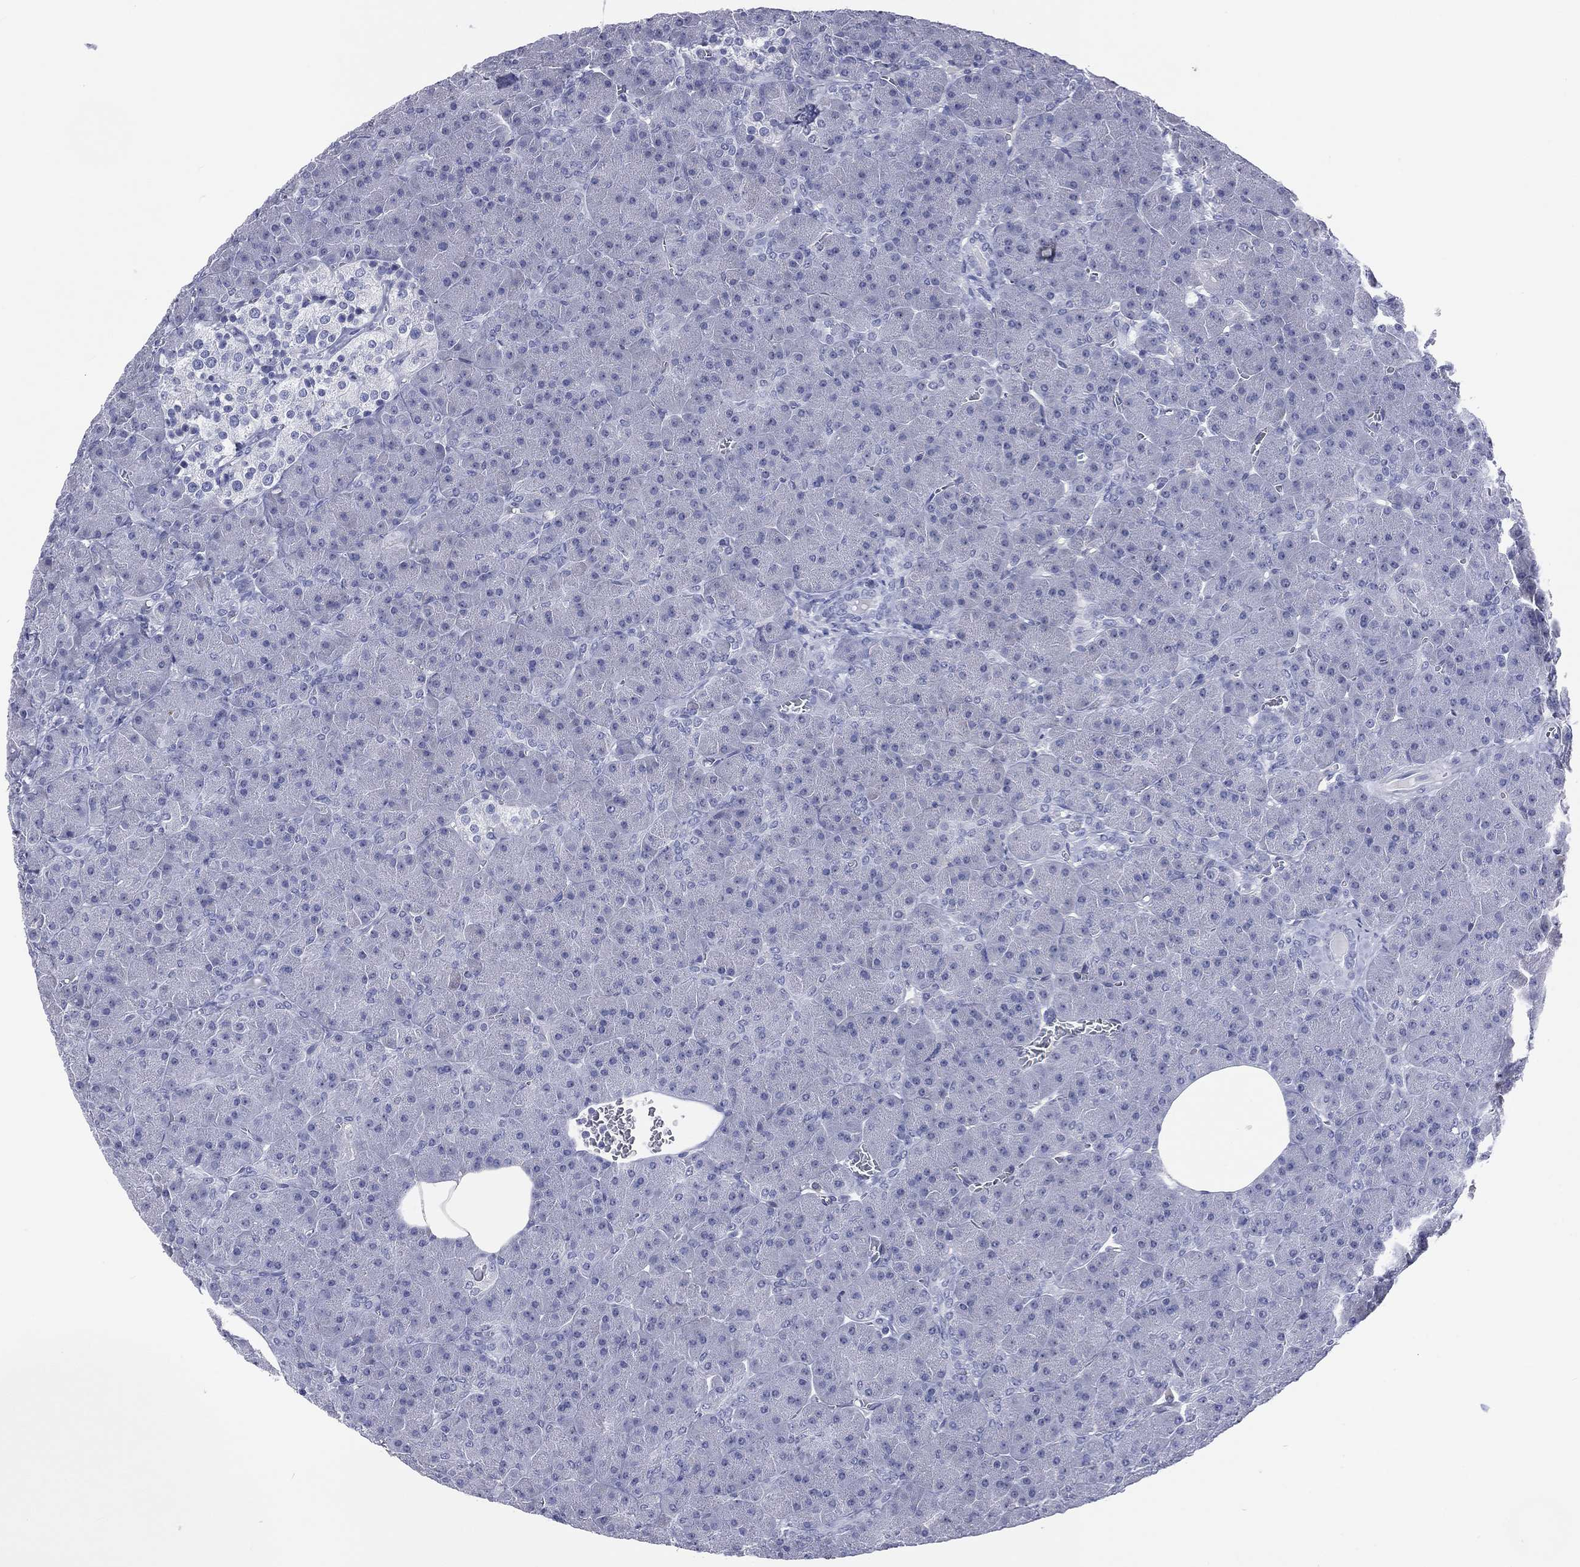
{"staining": {"intensity": "negative", "quantity": "none", "location": "none"}, "tissue": "pancreas", "cell_type": "Exocrine glandular cells", "image_type": "normal", "snomed": [{"axis": "morphology", "description": "Normal tissue, NOS"}, {"axis": "topography", "description": "Pancreas"}], "caption": "This is an immunohistochemistry histopathology image of normal human pancreas. There is no staining in exocrine glandular cells.", "gene": "SSX1", "patient": {"sex": "male", "age": 61}}